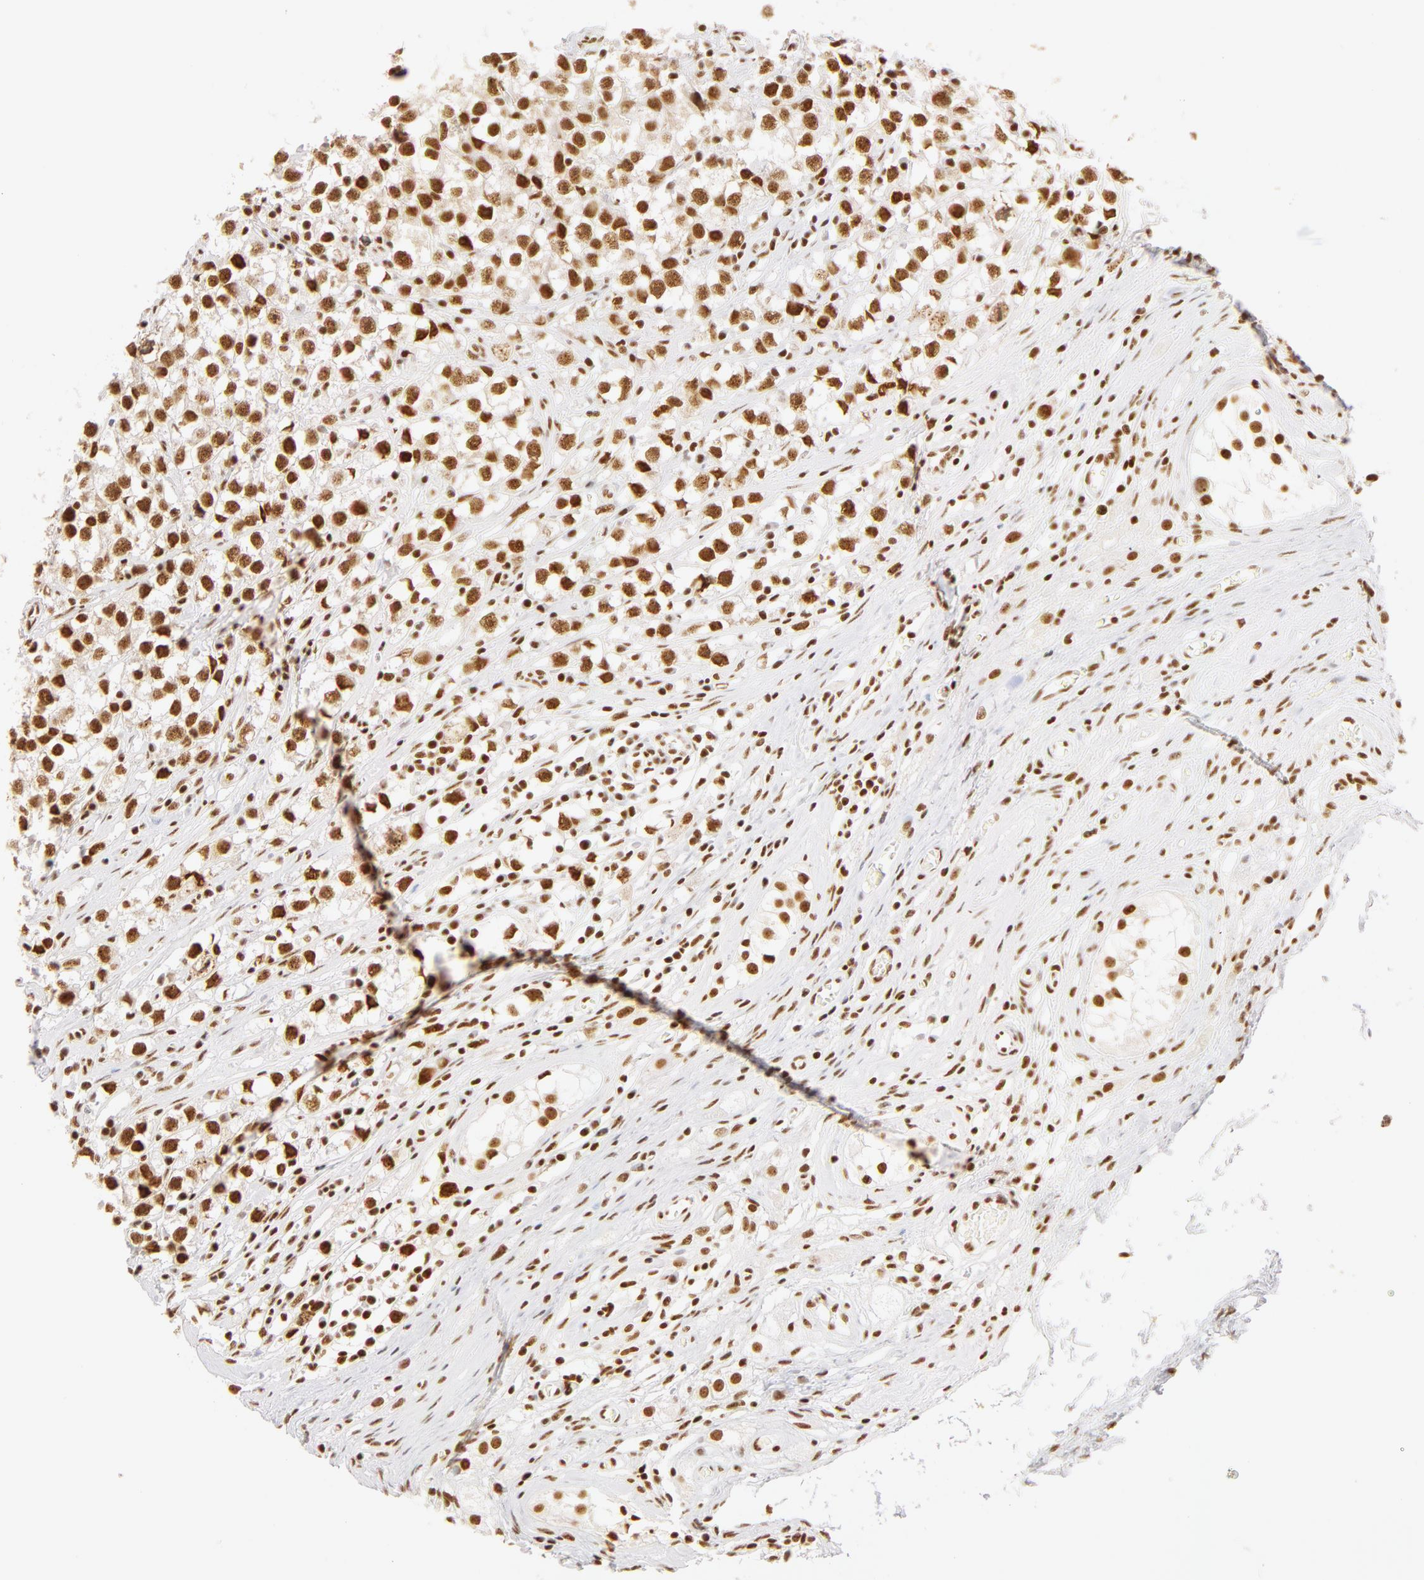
{"staining": {"intensity": "moderate", "quantity": ">75%", "location": "nuclear"}, "tissue": "testis cancer", "cell_type": "Tumor cells", "image_type": "cancer", "snomed": [{"axis": "morphology", "description": "Seminoma, NOS"}, {"axis": "topography", "description": "Testis"}], "caption": "IHC photomicrograph of neoplastic tissue: testis seminoma stained using IHC displays medium levels of moderate protein expression localized specifically in the nuclear of tumor cells, appearing as a nuclear brown color.", "gene": "RBM39", "patient": {"sex": "male", "age": 35}}